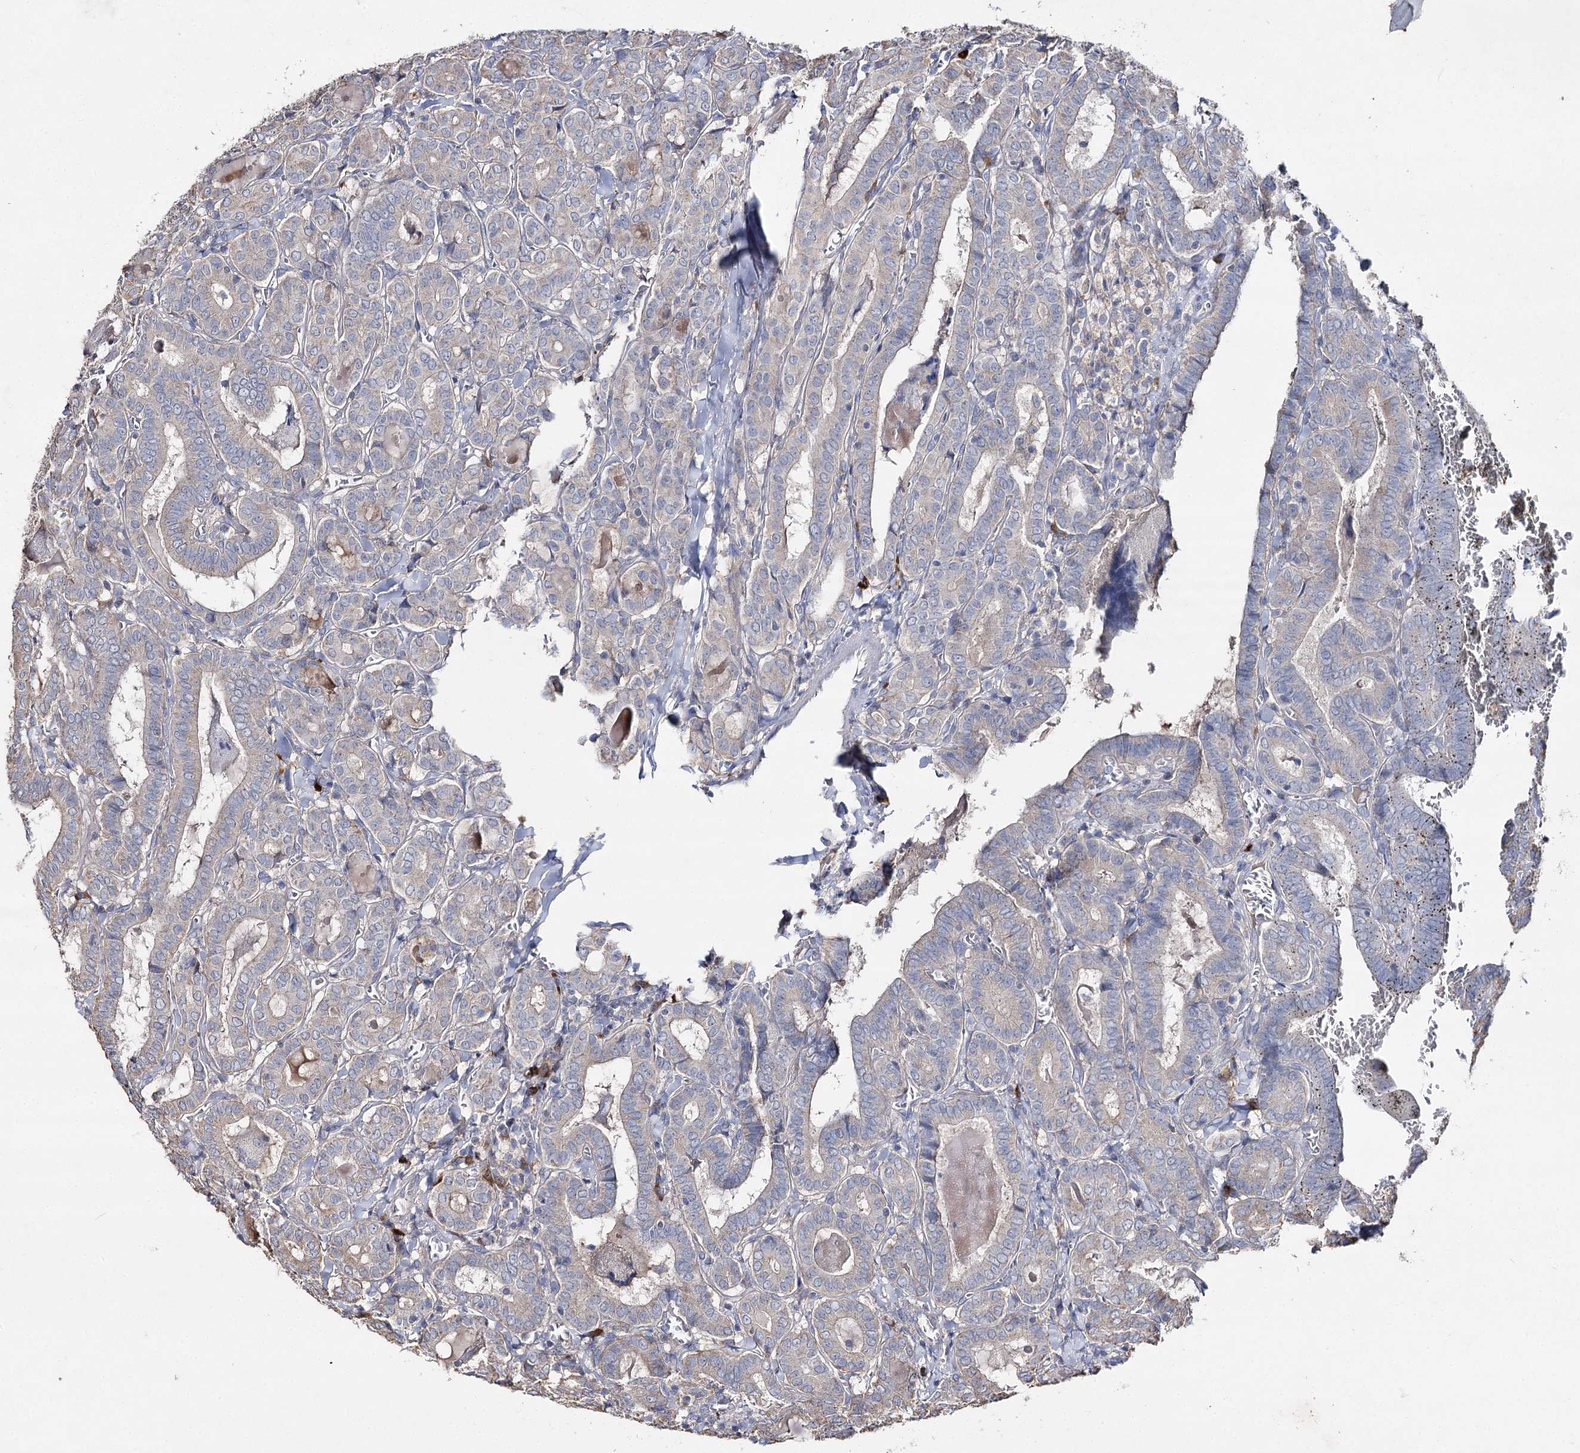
{"staining": {"intensity": "weak", "quantity": "<25%", "location": "cytoplasmic/membranous"}, "tissue": "thyroid cancer", "cell_type": "Tumor cells", "image_type": "cancer", "snomed": [{"axis": "morphology", "description": "Papillary adenocarcinoma, NOS"}, {"axis": "topography", "description": "Thyroid gland"}], "caption": "Tumor cells show no significant protein expression in thyroid cancer.", "gene": "IL1RAP", "patient": {"sex": "female", "age": 72}}